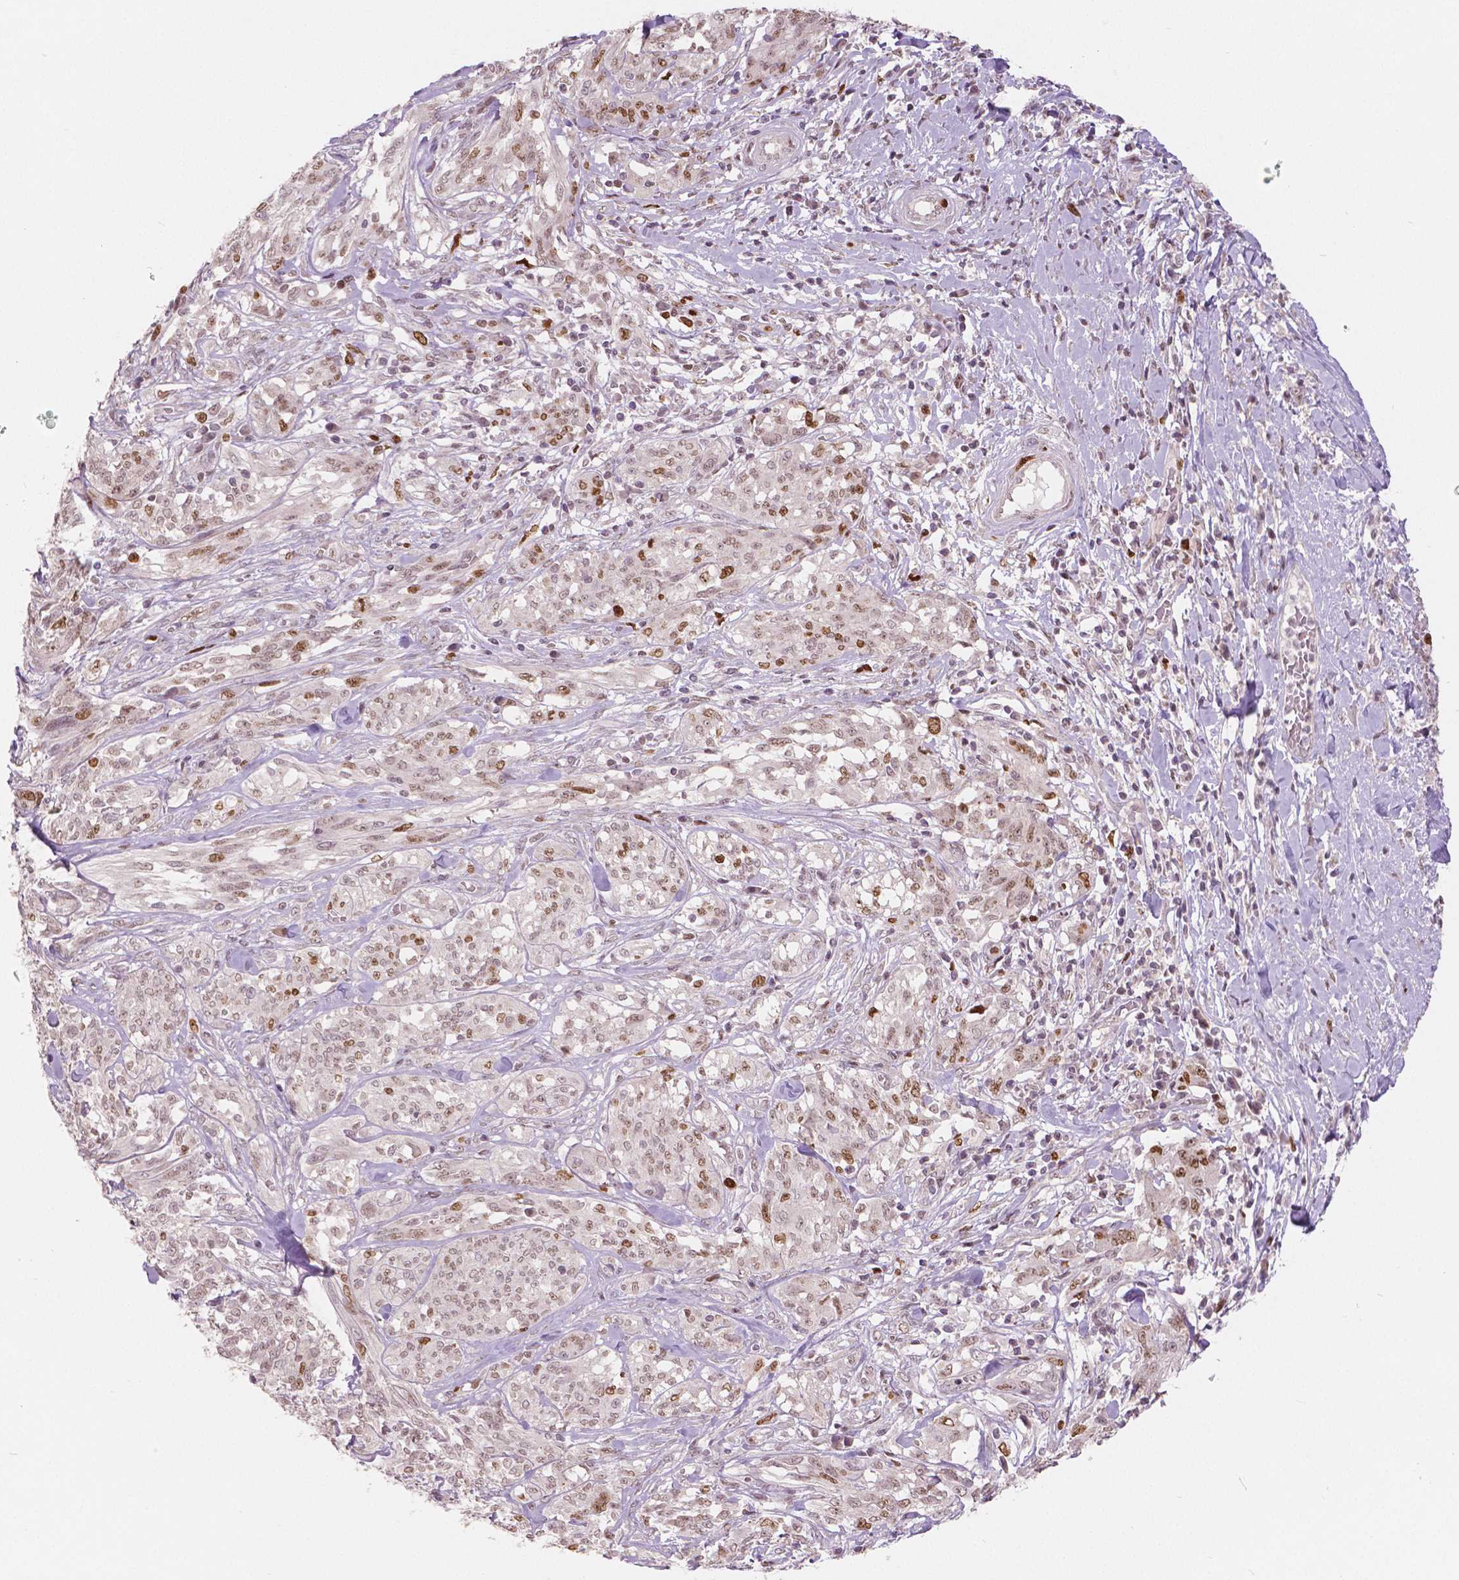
{"staining": {"intensity": "weak", "quantity": "25%-75%", "location": "nuclear"}, "tissue": "melanoma", "cell_type": "Tumor cells", "image_type": "cancer", "snomed": [{"axis": "morphology", "description": "Malignant melanoma, NOS"}, {"axis": "topography", "description": "Skin"}], "caption": "Immunohistochemistry (DAB) staining of human malignant melanoma reveals weak nuclear protein staining in about 25%-75% of tumor cells.", "gene": "NSD2", "patient": {"sex": "female", "age": 91}}